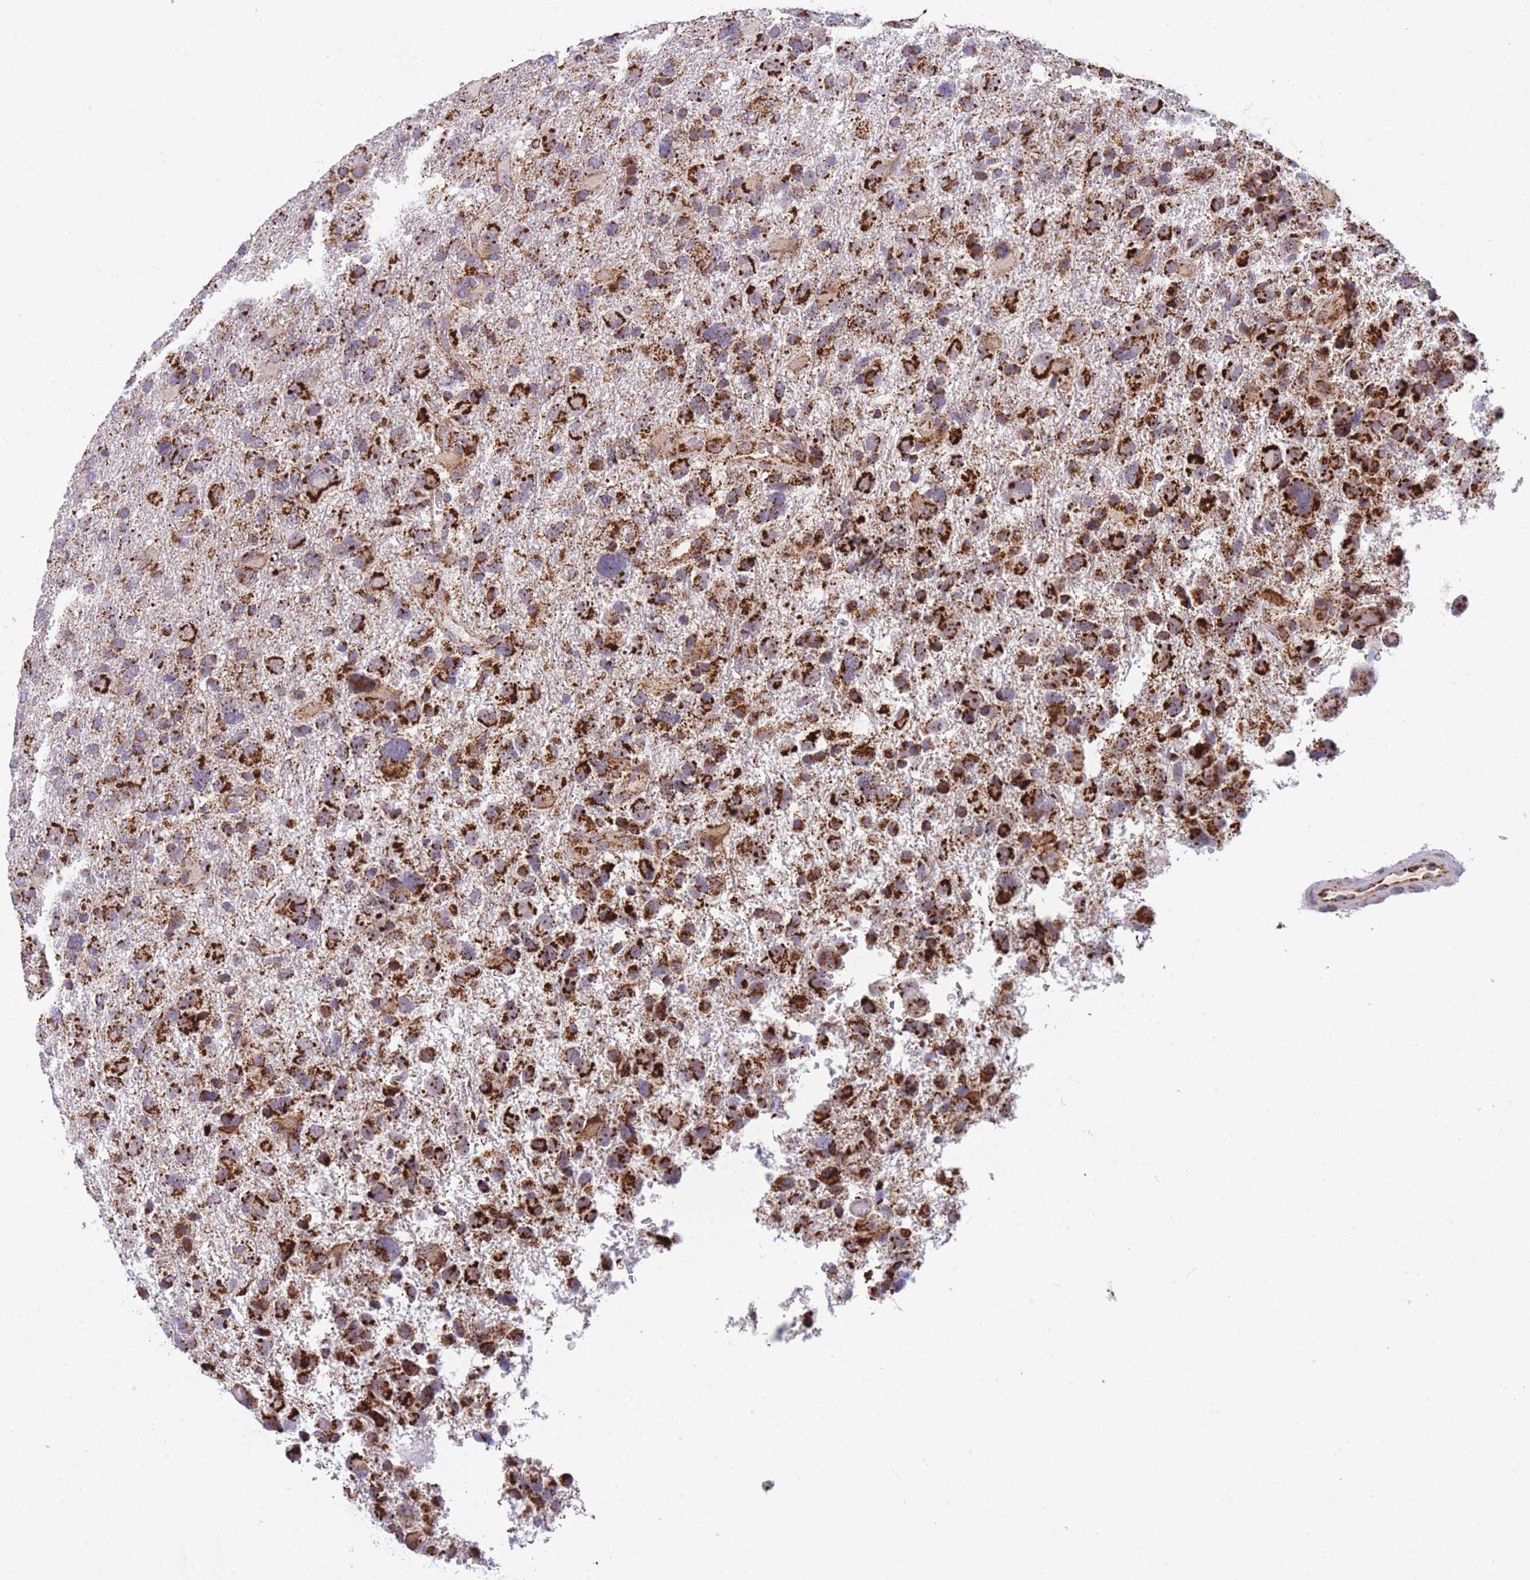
{"staining": {"intensity": "strong", "quantity": ">75%", "location": "cytoplasmic/membranous"}, "tissue": "glioma", "cell_type": "Tumor cells", "image_type": "cancer", "snomed": [{"axis": "morphology", "description": "Glioma, malignant, High grade"}, {"axis": "topography", "description": "Brain"}], "caption": "Glioma tissue exhibits strong cytoplasmic/membranous staining in approximately >75% of tumor cells, visualized by immunohistochemistry. Using DAB (3,3'-diaminobenzidine) (brown) and hematoxylin (blue) stains, captured at high magnification using brightfield microscopy.", "gene": "DDX49", "patient": {"sex": "male", "age": 61}}